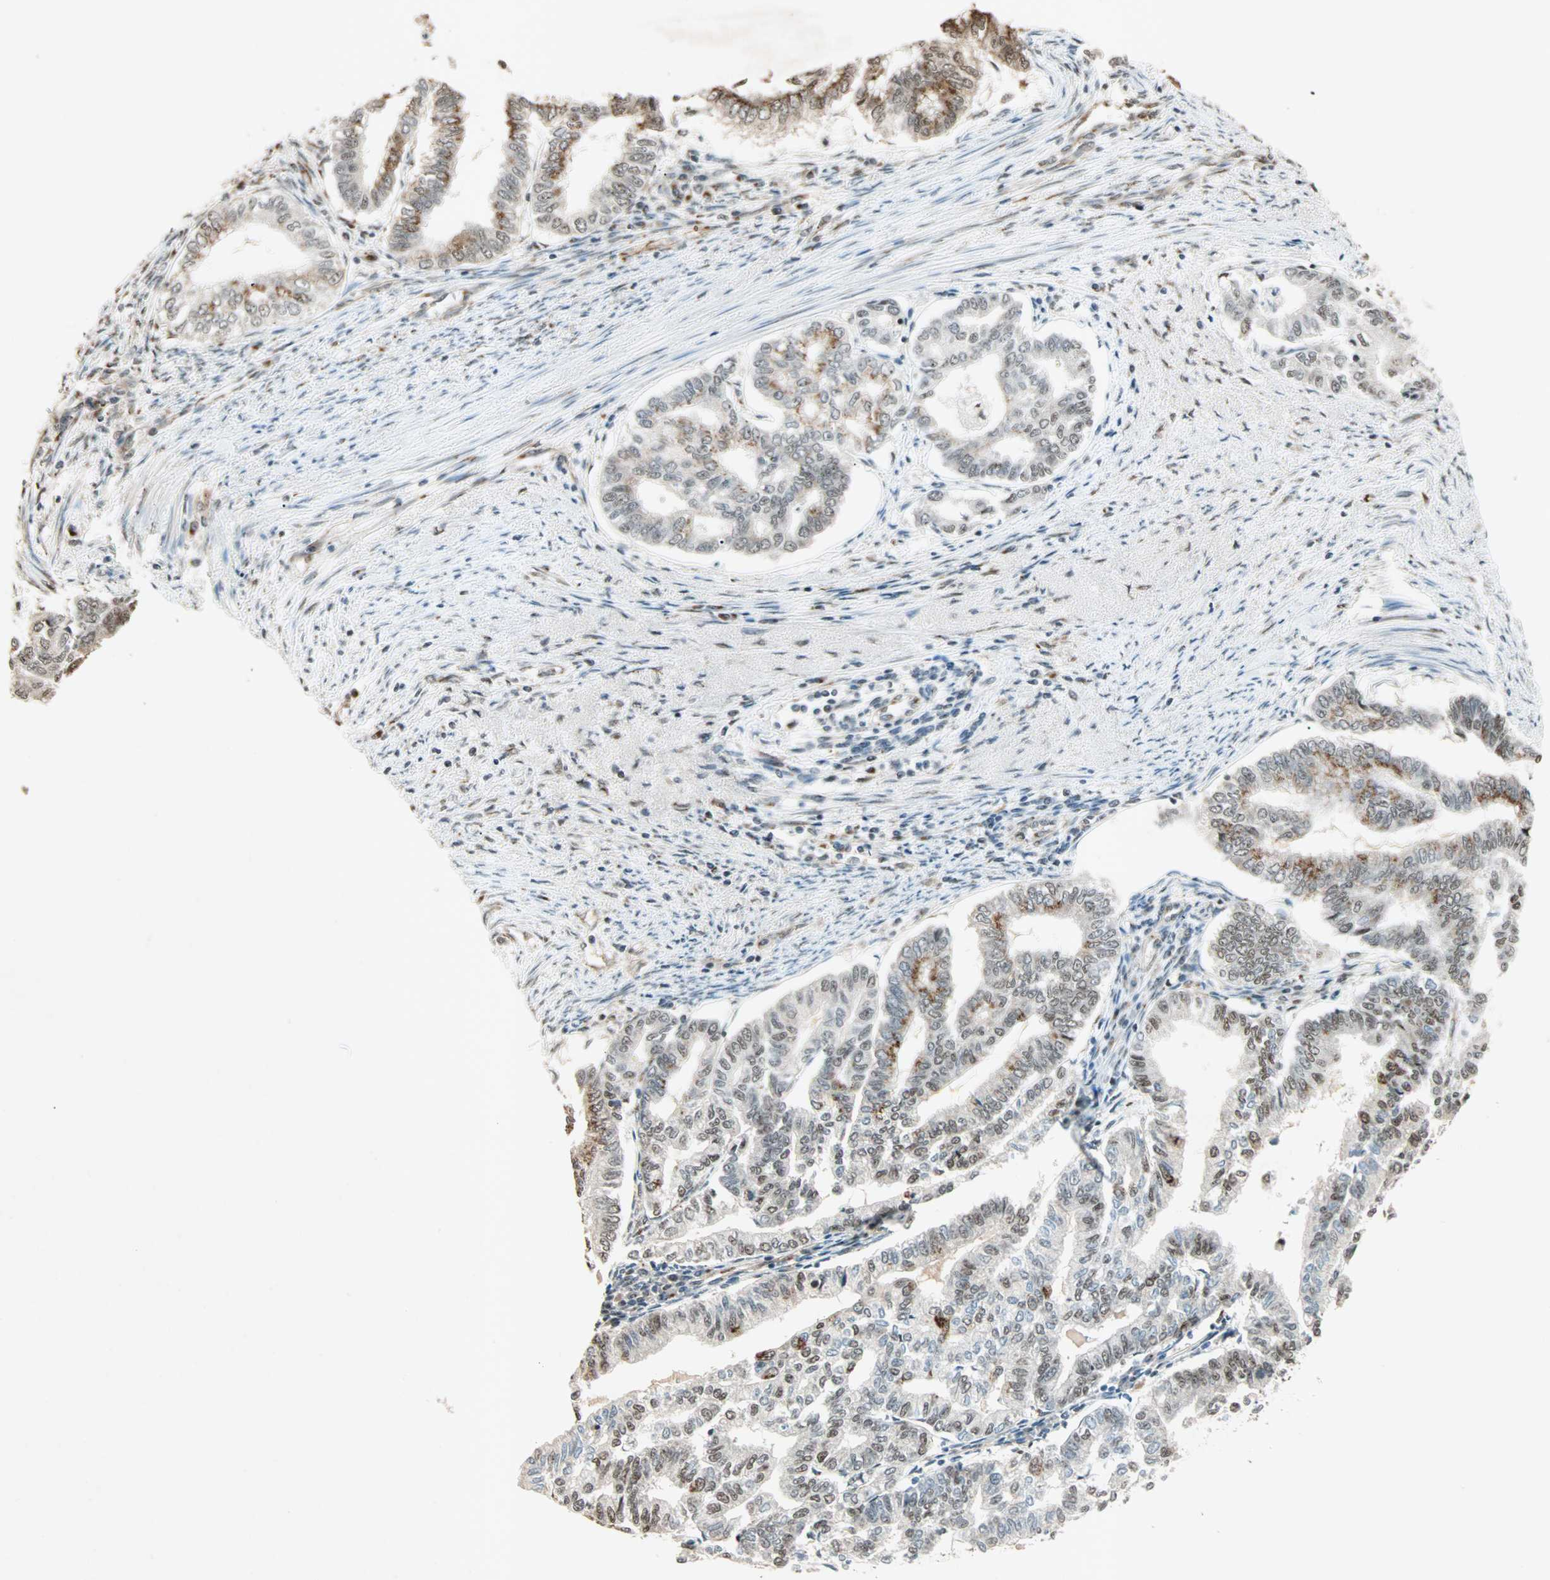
{"staining": {"intensity": "weak", "quantity": "25%-75%", "location": "nuclear"}, "tissue": "endometrial cancer", "cell_type": "Tumor cells", "image_type": "cancer", "snomed": [{"axis": "morphology", "description": "Adenocarcinoma, NOS"}, {"axis": "topography", "description": "Endometrium"}], "caption": "Protein staining of endometrial cancer tissue displays weak nuclear expression in approximately 25%-75% of tumor cells.", "gene": "PRDM2", "patient": {"sex": "female", "age": 79}}